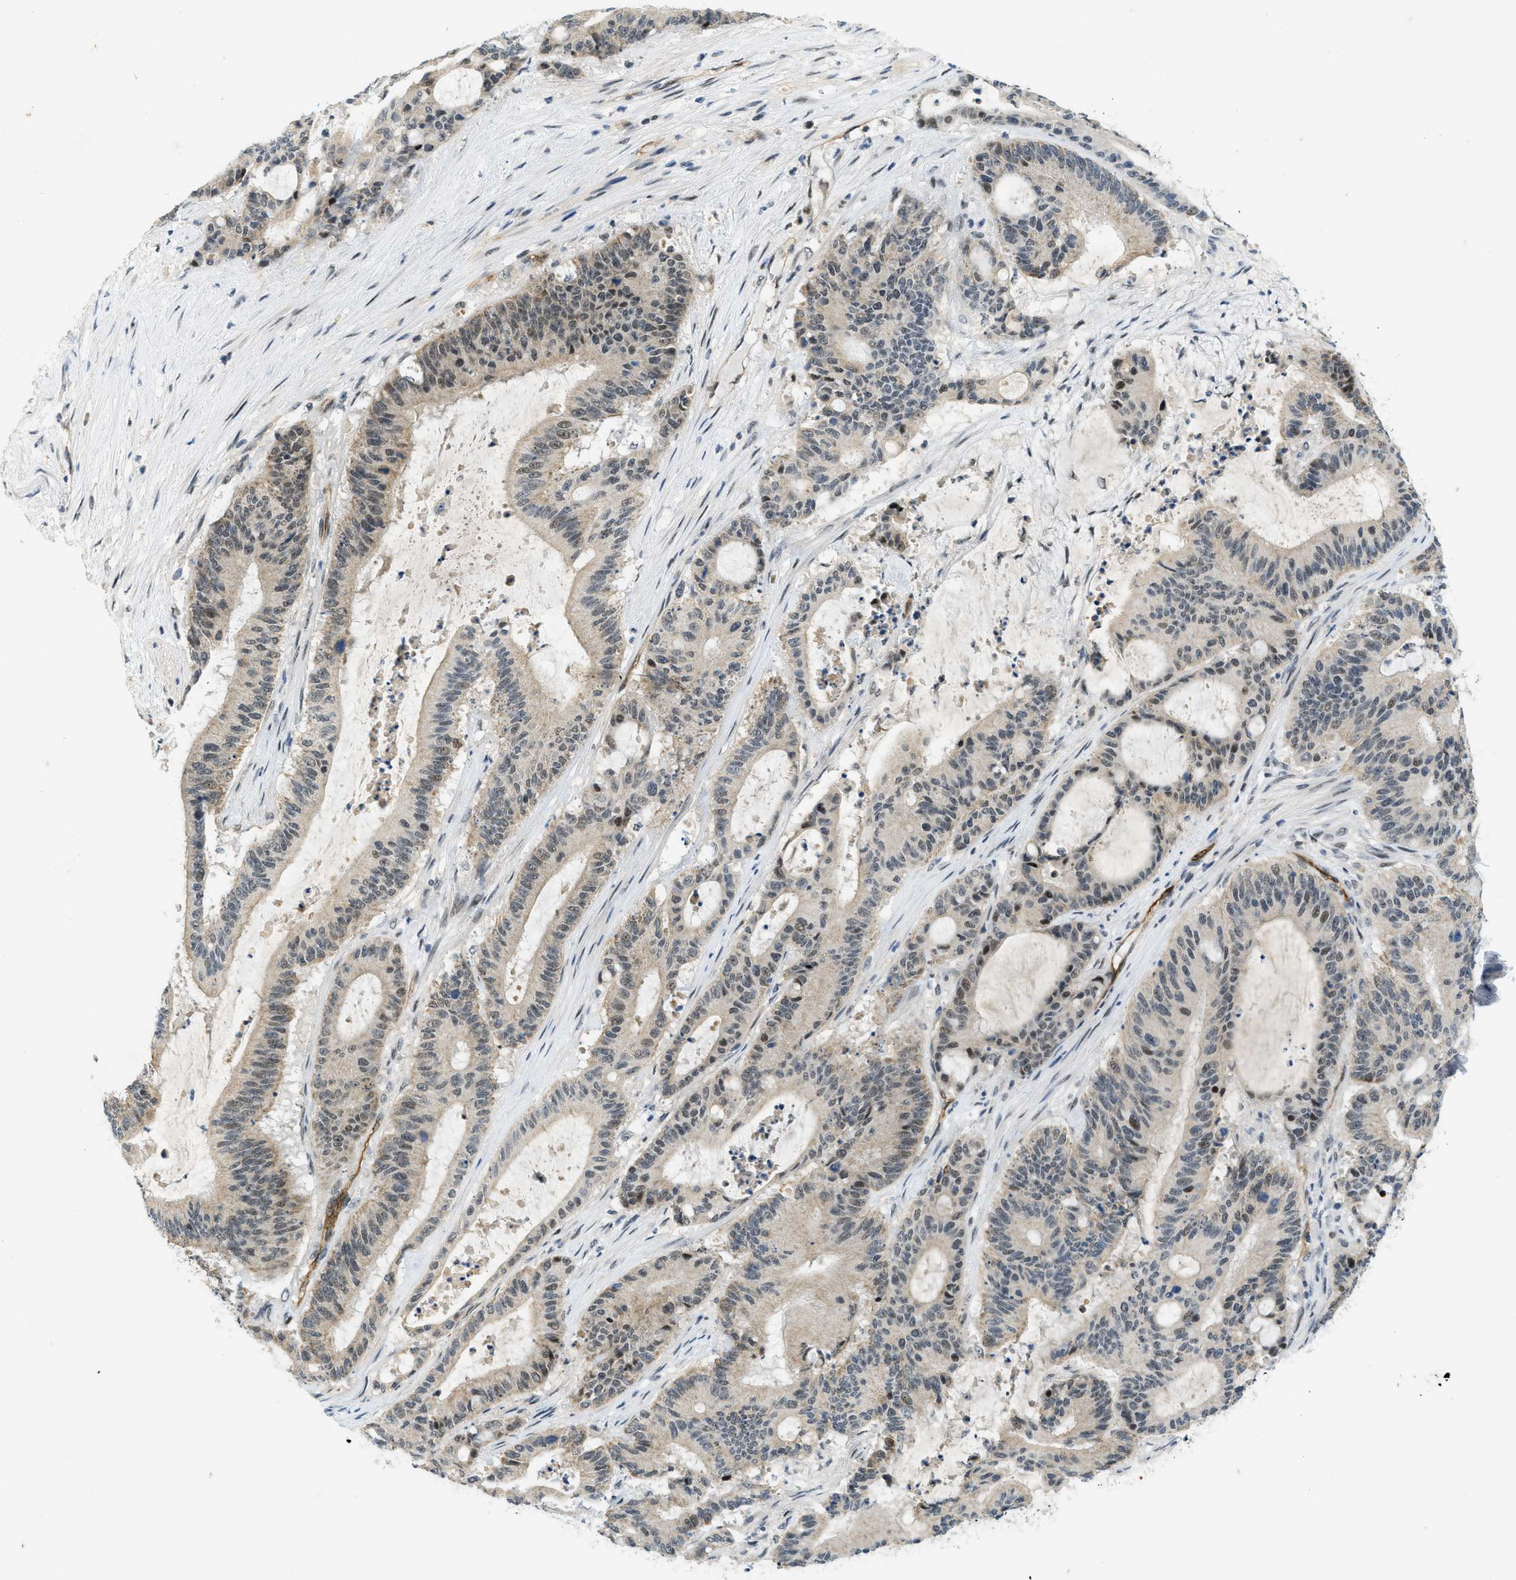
{"staining": {"intensity": "weak", "quantity": ">75%", "location": "cytoplasmic/membranous"}, "tissue": "liver cancer", "cell_type": "Tumor cells", "image_type": "cancer", "snomed": [{"axis": "morphology", "description": "Cholangiocarcinoma"}, {"axis": "topography", "description": "Liver"}], "caption": "Immunohistochemistry (IHC) (DAB (3,3'-diaminobenzidine)) staining of human cholangiocarcinoma (liver) exhibits weak cytoplasmic/membranous protein expression in about >75% of tumor cells.", "gene": "SLCO2A1", "patient": {"sex": "female", "age": 73}}